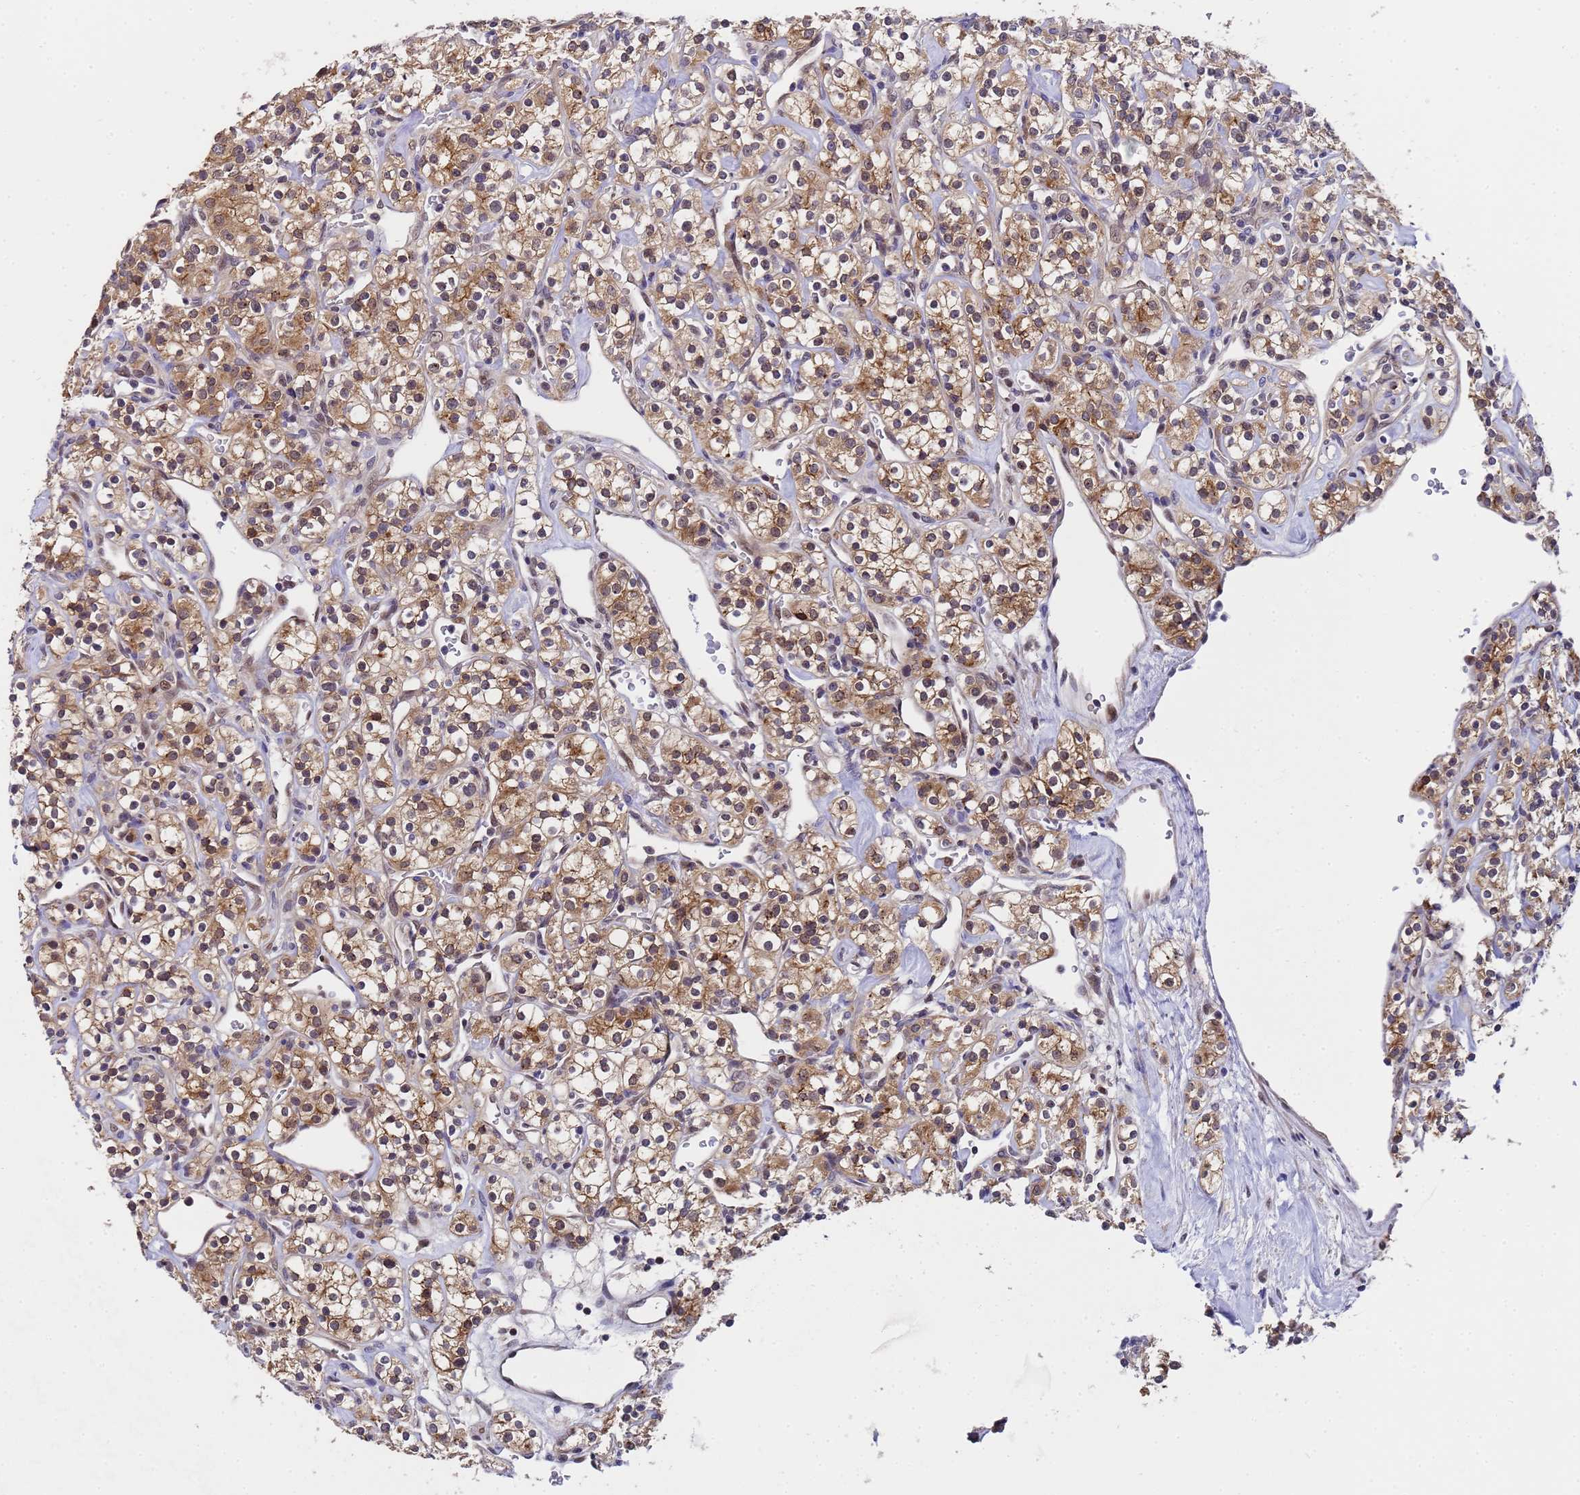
{"staining": {"intensity": "strong", "quantity": ">75%", "location": "cytoplasmic/membranous"}, "tissue": "renal cancer", "cell_type": "Tumor cells", "image_type": "cancer", "snomed": [{"axis": "morphology", "description": "Adenocarcinoma, NOS"}, {"axis": "topography", "description": "Kidney"}], "caption": "Immunohistochemistry (IHC) (DAB (3,3'-diaminobenzidine)) staining of renal cancer exhibits strong cytoplasmic/membranous protein expression in about >75% of tumor cells.", "gene": "ANAPC13", "patient": {"sex": "male", "age": 77}}